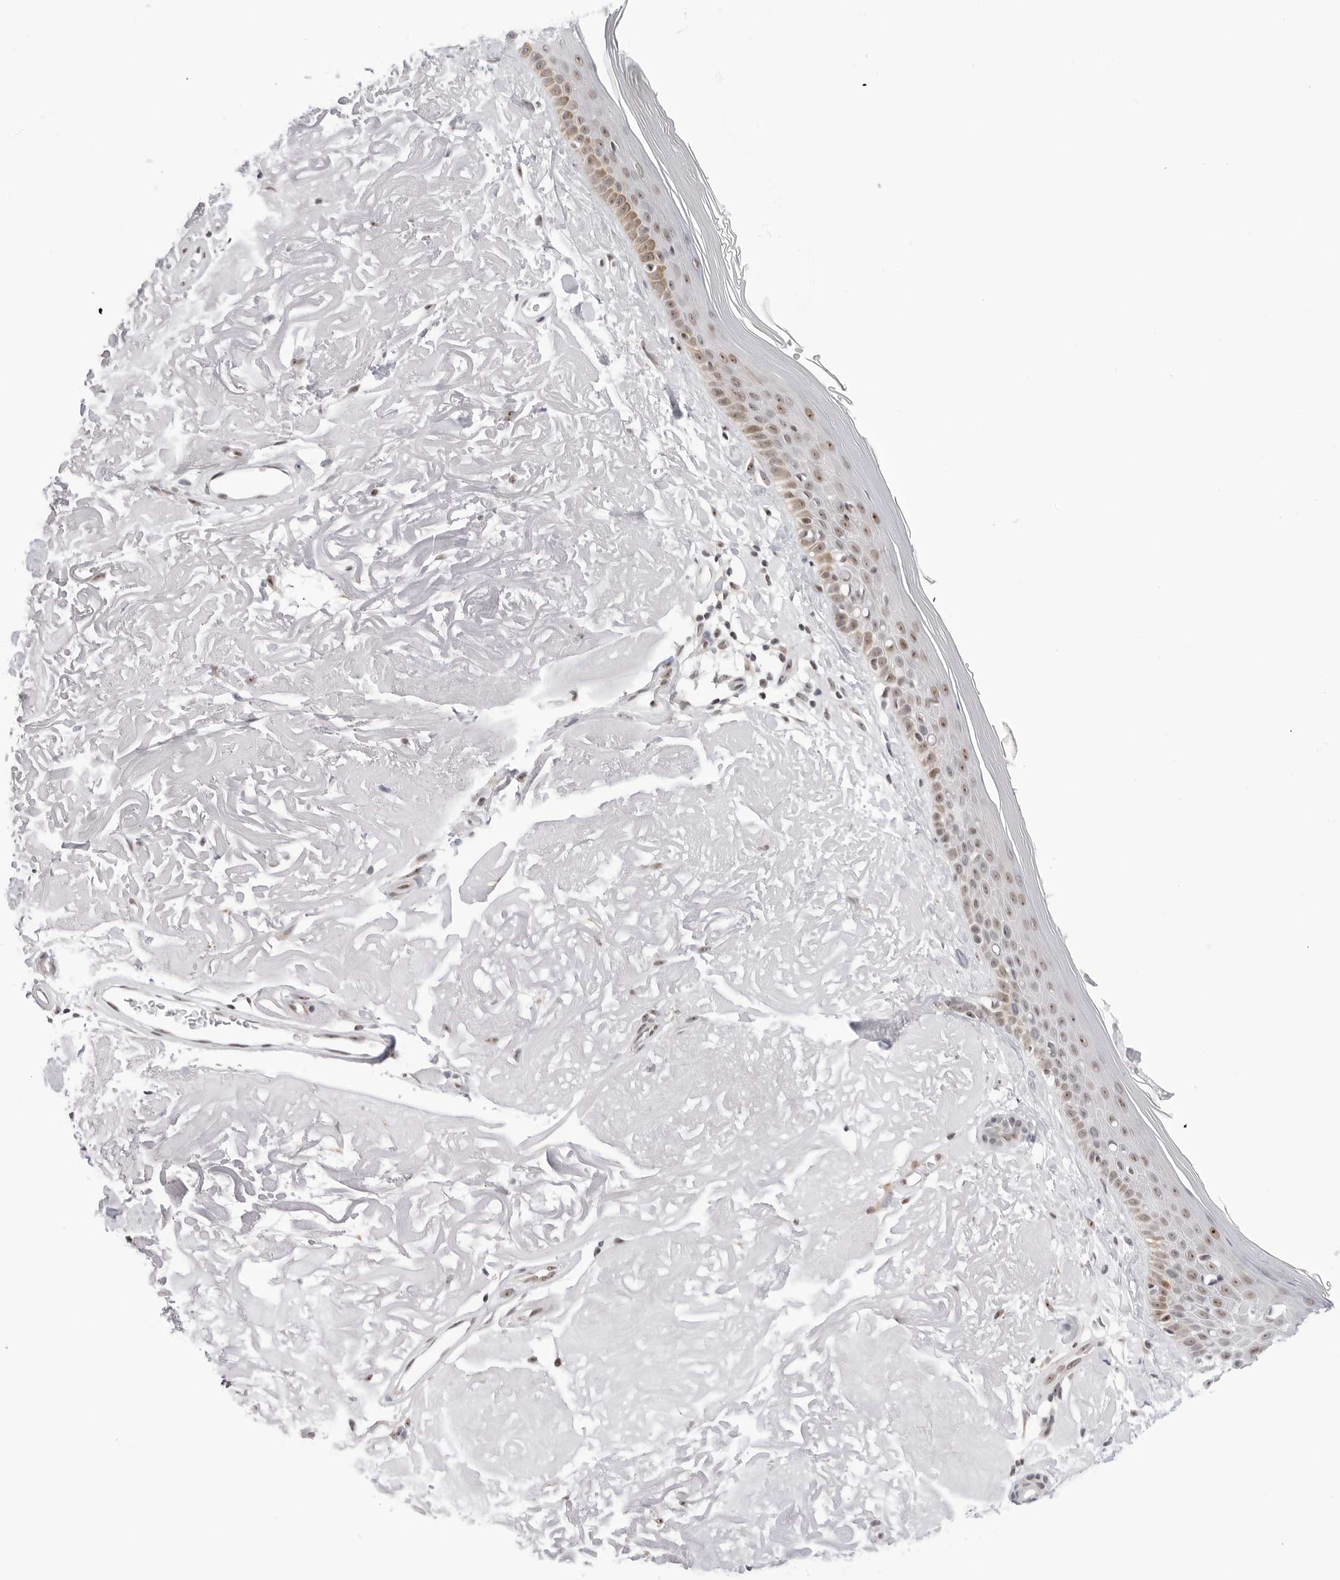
{"staining": {"intensity": "negative", "quantity": "none", "location": "none"}, "tissue": "skin", "cell_type": "Fibroblasts", "image_type": "normal", "snomed": [{"axis": "morphology", "description": "Normal tissue, NOS"}, {"axis": "topography", "description": "Skin"}, {"axis": "topography", "description": "Skeletal muscle"}], "caption": "Immunohistochemistry image of normal skin stained for a protein (brown), which shows no staining in fibroblasts.", "gene": "C1orf162", "patient": {"sex": "male", "age": 83}}